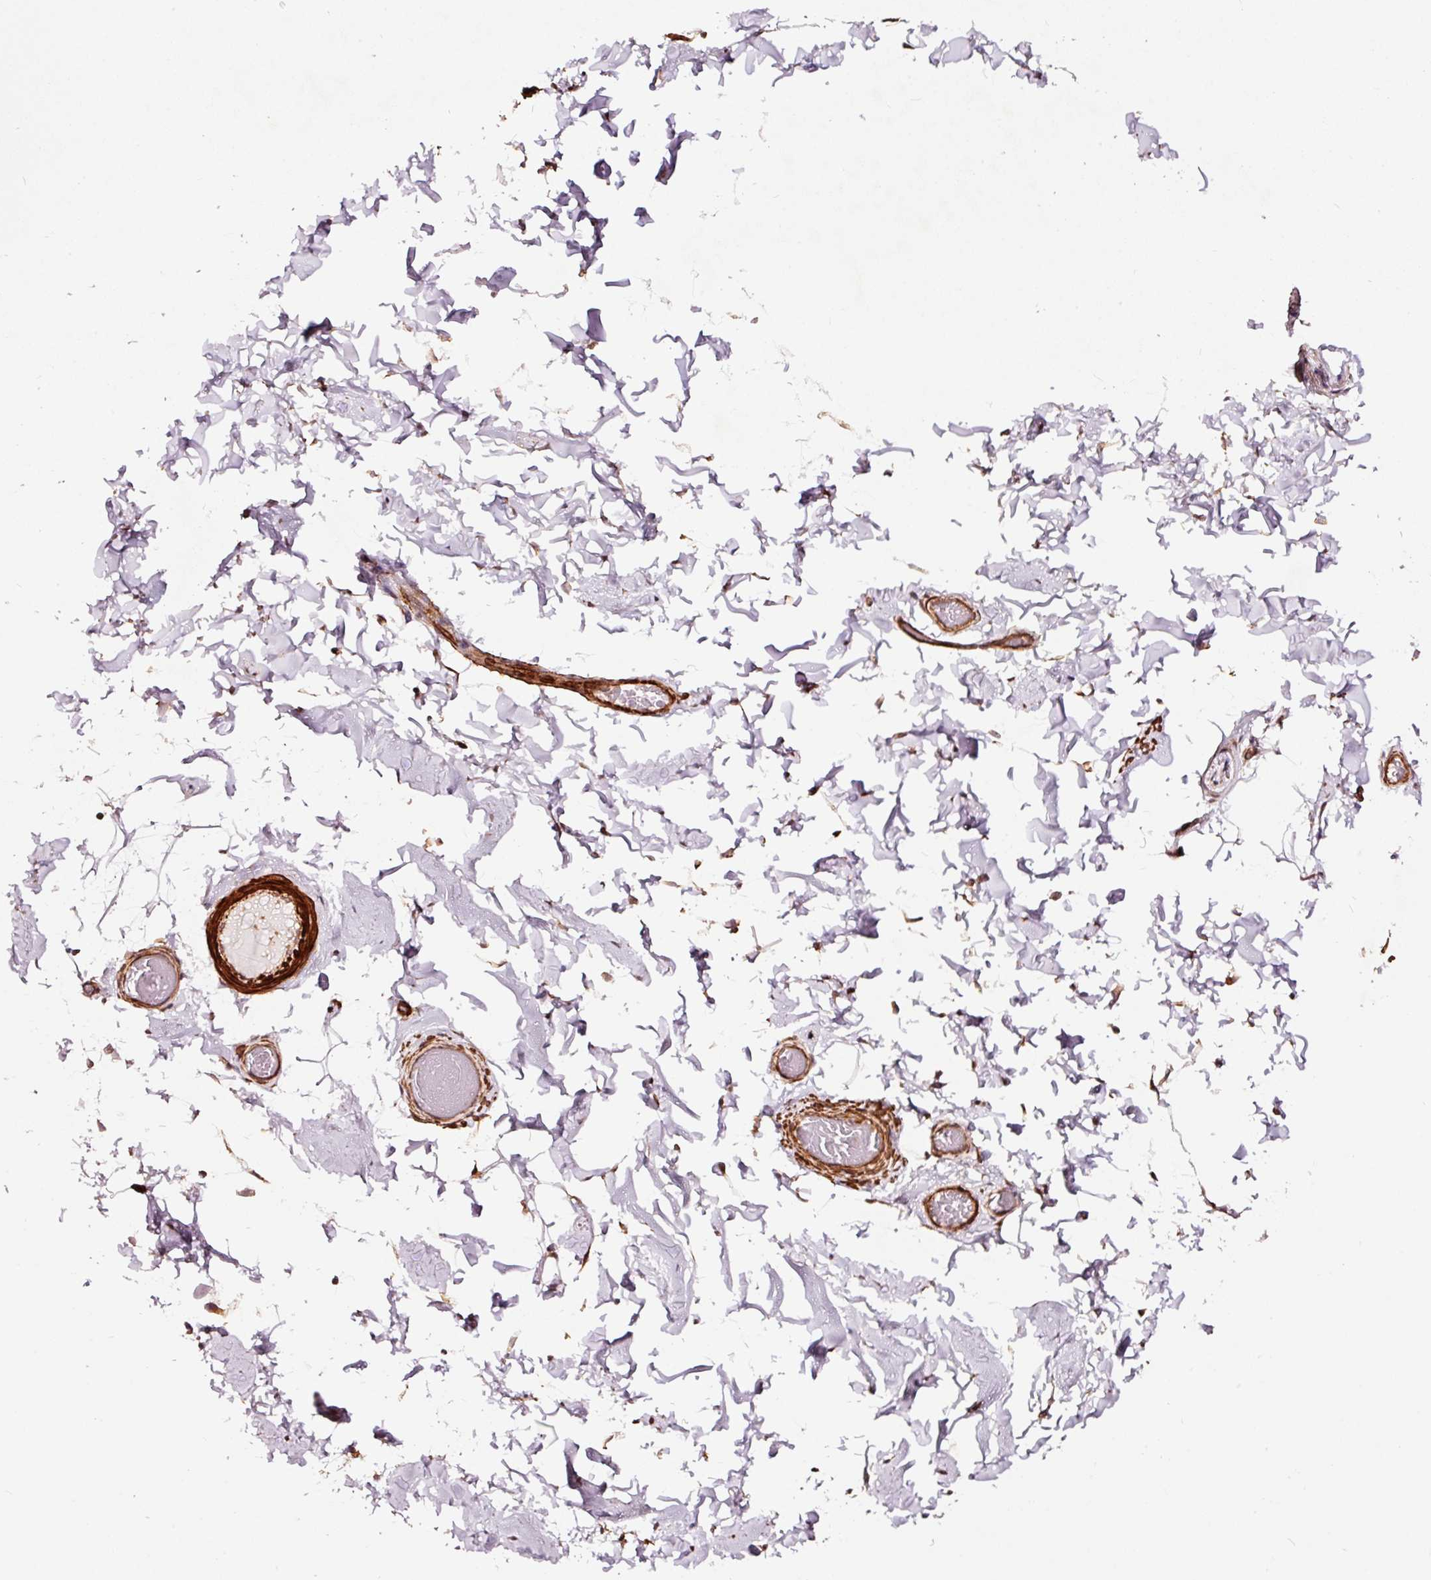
{"staining": {"intensity": "weak", "quantity": "<25%", "location": "cytoplasmic/membranous"}, "tissue": "adipose tissue", "cell_type": "Adipocytes", "image_type": "normal", "snomed": [{"axis": "morphology", "description": "Normal tissue, NOS"}, {"axis": "topography", "description": "Soft tissue"}, {"axis": "topography", "description": "Adipose tissue"}, {"axis": "topography", "description": "Vascular tissue"}, {"axis": "topography", "description": "Peripheral nerve tissue"}], "caption": "IHC micrograph of unremarkable adipose tissue stained for a protein (brown), which exhibits no positivity in adipocytes. (DAB immunohistochemistry (IHC) with hematoxylin counter stain).", "gene": "TPM1", "patient": {"sex": "male", "age": 46}}